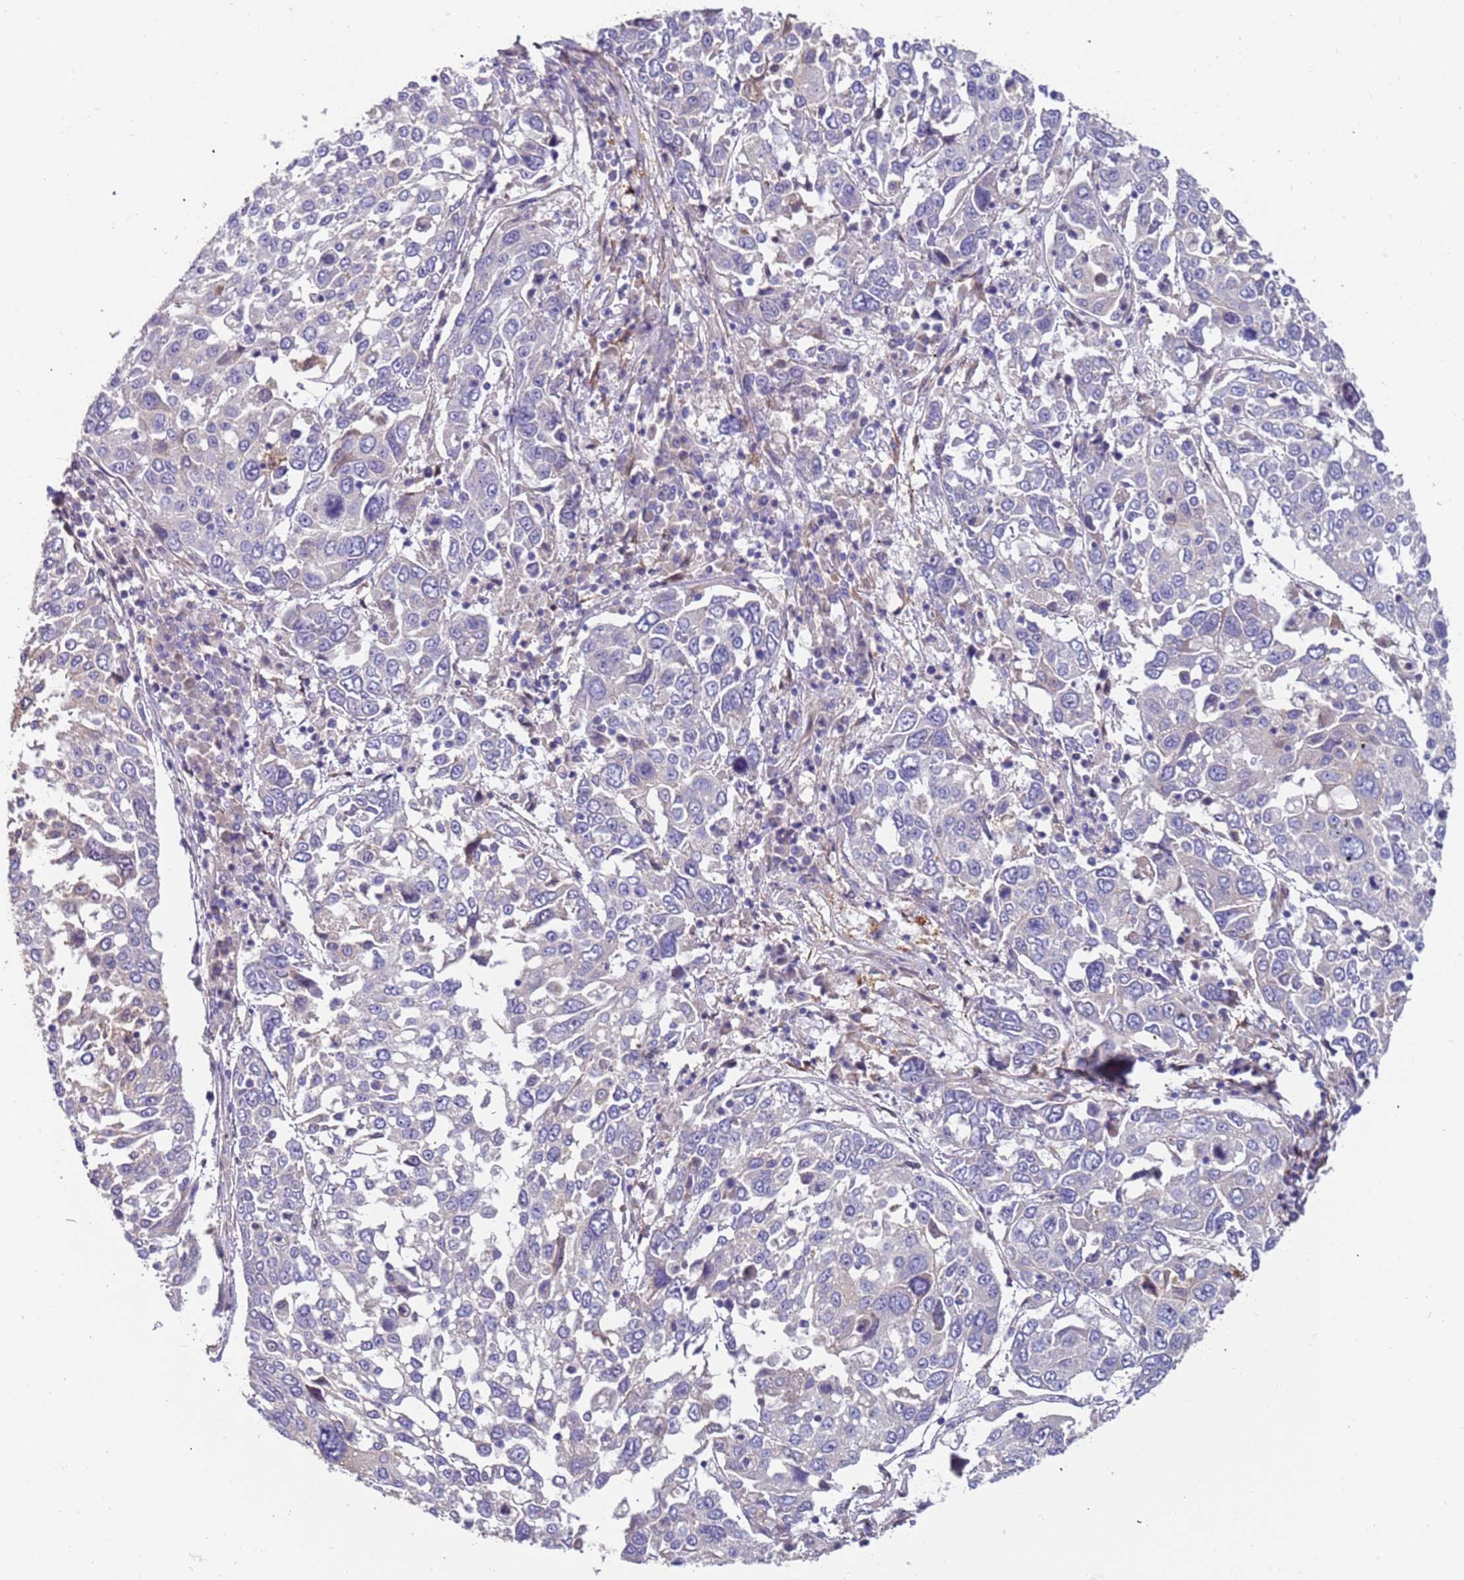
{"staining": {"intensity": "negative", "quantity": "none", "location": "none"}, "tissue": "lung cancer", "cell_type": "Tumor cells", "image_type": "cancer", "snomed": [{"axis": "morphology", "description": "Squamous cell carcinoma, NOS"}, {"axis": "topography", "description": "Lung"}], "caption": "High power microscopy photomicrograph of an immunohistochemistry histopathology image of lung cancer (squamous cell carcinoma), revealing no significant staining in tumor cells. (Stains: DAB (3,3'-diaminobenzidine) IHC with hematoxylin counter stain, Microscopy: brightfield microscopy at high magnification).", "gene": "LAMB4", "patient": {"sex": "male", "age": 65}}